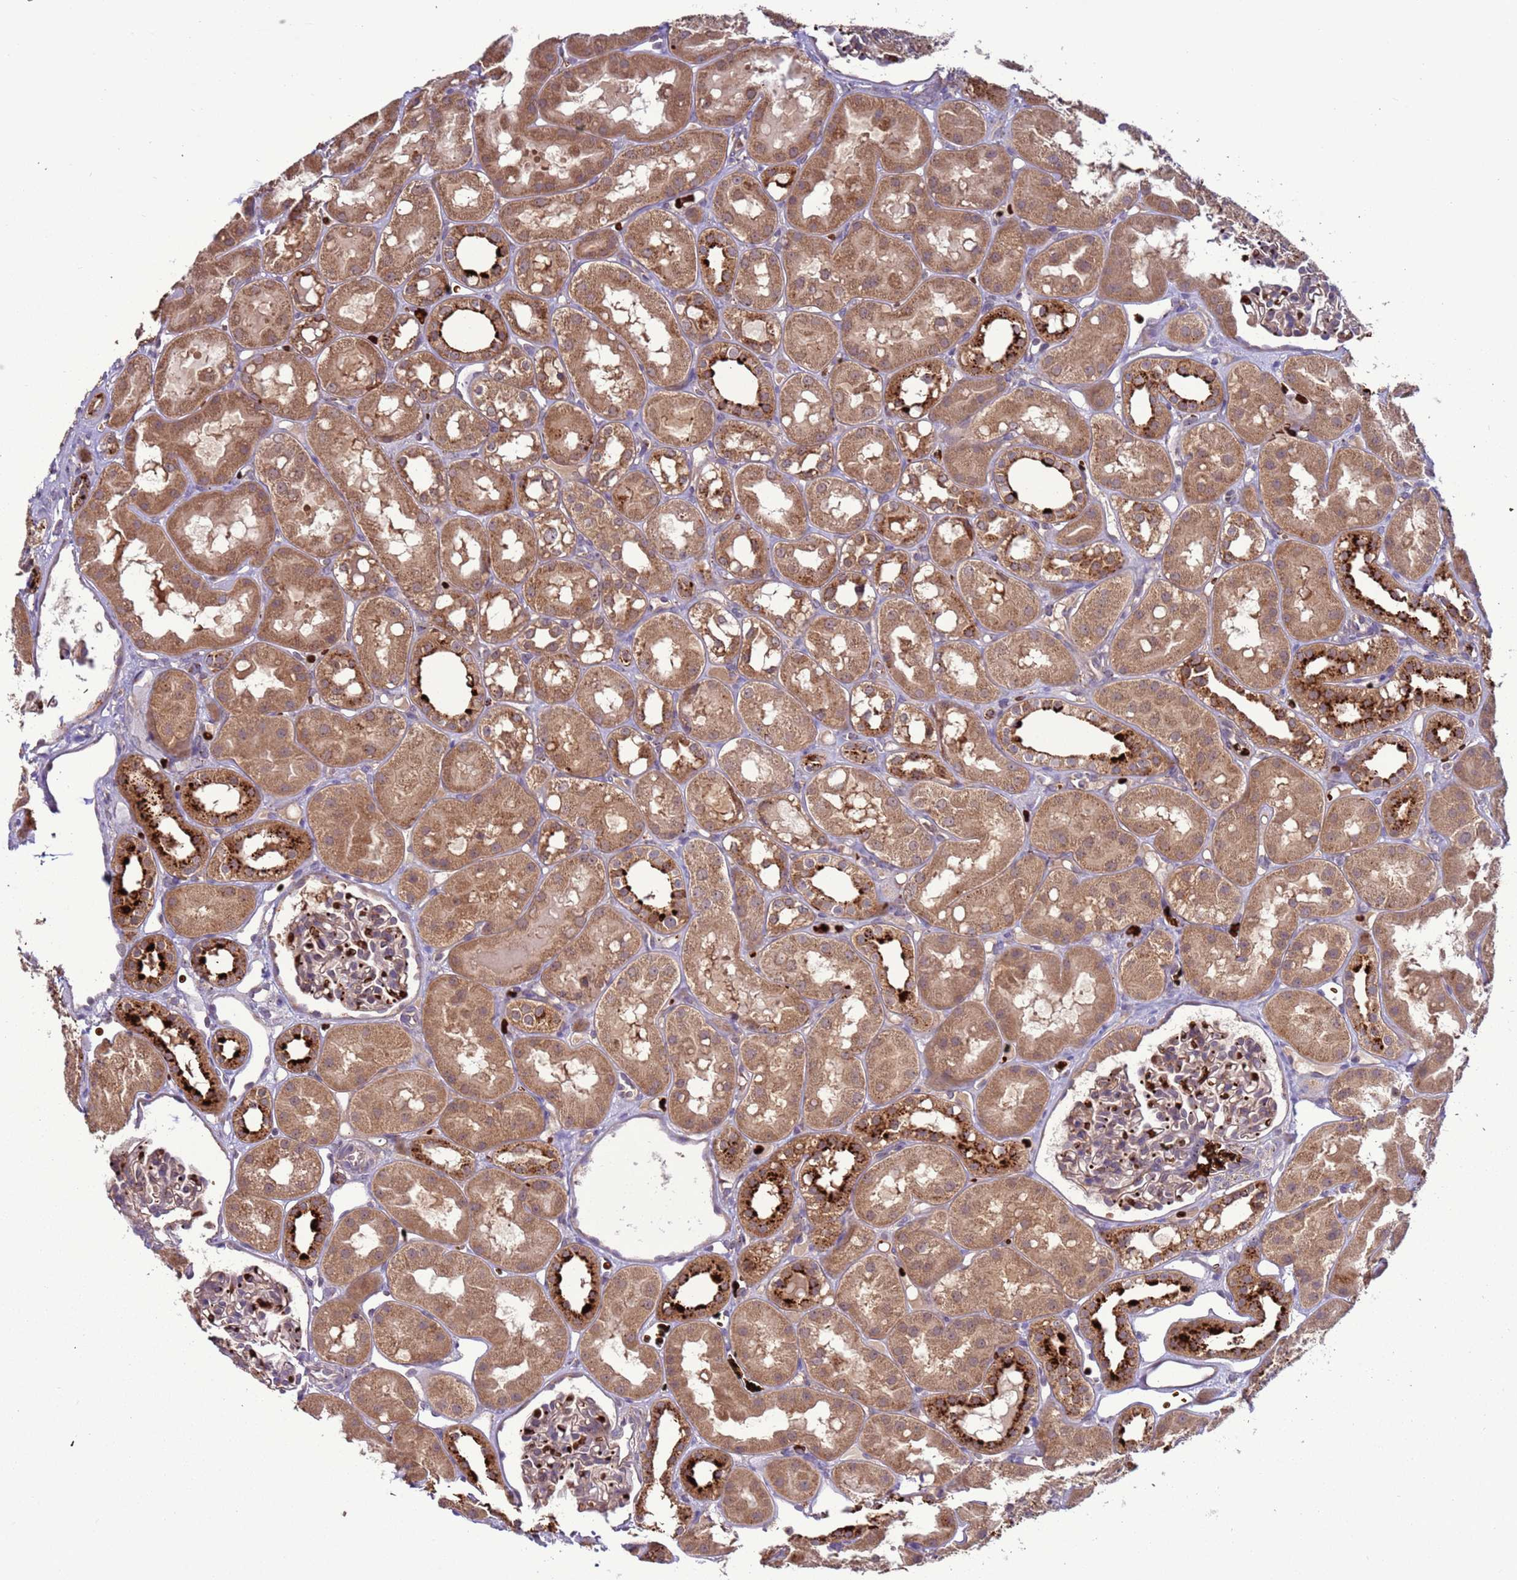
{"staining": {"intensity": "strong", "quantity": "<25%", "location": "cytoplasmic/membranous"}, "tissue": "kidney", "cell_type": "Cells in glomeruli", "image_type": "normal", "snomed": [{"axis": "morphology", "description": "Normal tissue, NOS"}, {"axis": "topography", "description": "Kidney"}], "caption": "DAB (3,3'-diaminobenzidine) immunohistochemical staining of normal kidney shows strong cytoplasmic/membranous protein positivity in approximately <25% of cells in glomeruli. The protein is shown in brown color, while the nuclei are stained blue.", "gene": "VPS36", "patient": {"sex": "male", "age": 16}}